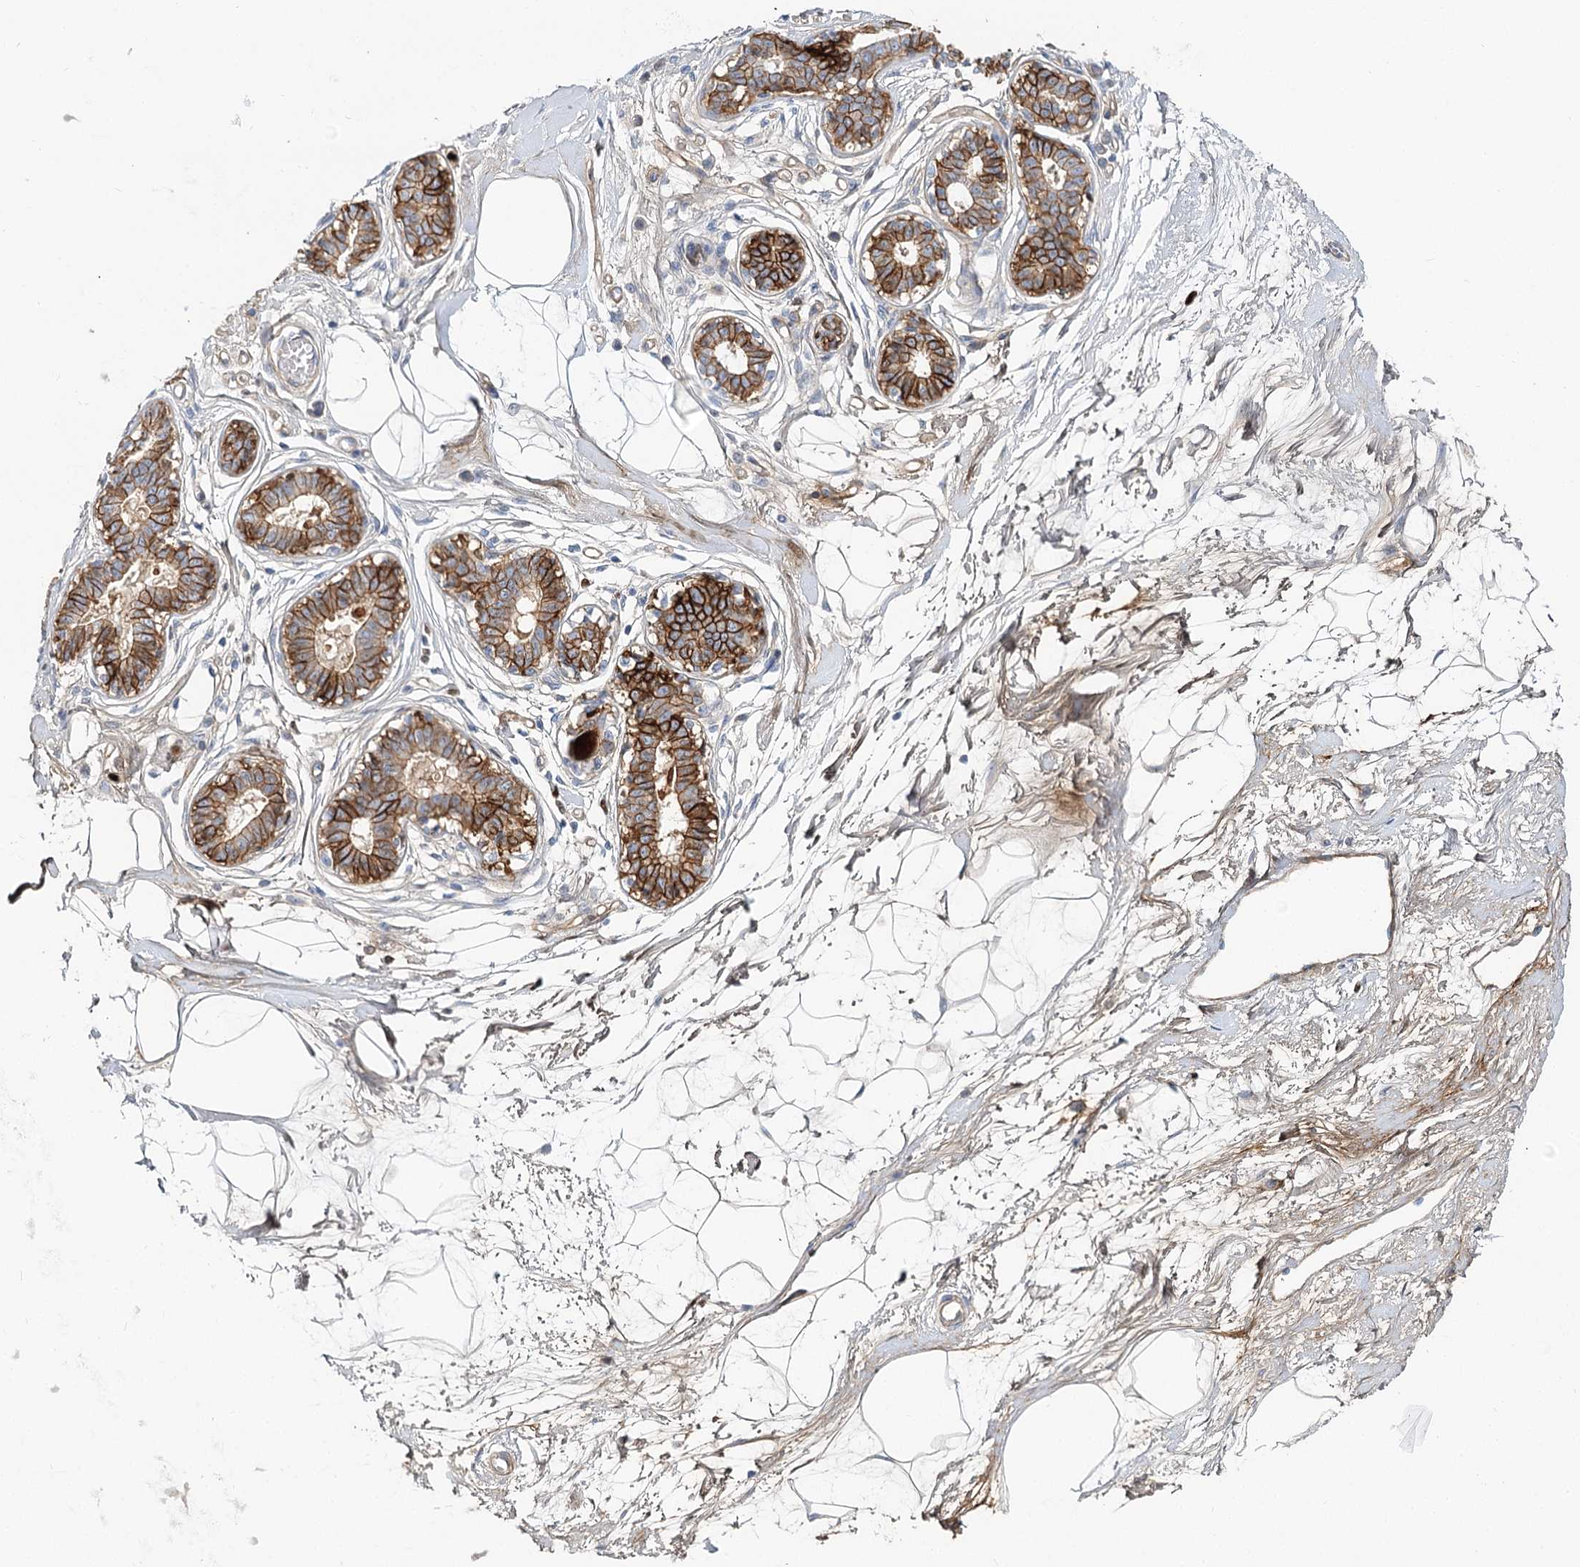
{"staining": {"intensity": "negative", "quantity": "none", "location": "none"}, "tissue": "breast", "cell_type": "Adipocytes", "image_type": "normal", "snomed": [{"axis": "morphology", "description": "Normal tissue, NOS"}, {"axis": "topography", "description": "Breast"}], "caption": "A high-resolution photomicrograph shows immunohistochemistry staining of unremarkable breast, which shows no significant staining in adipocytes. Brightfield microscopy of immunohistochemistry (IHC) stained with DAB (3,3'-diaminobenzidine) (brown) and hematoxylin (blue), captured at high magnification.", "gene": "C11orf52", "patient": {"sex": "female", "age": 45}}